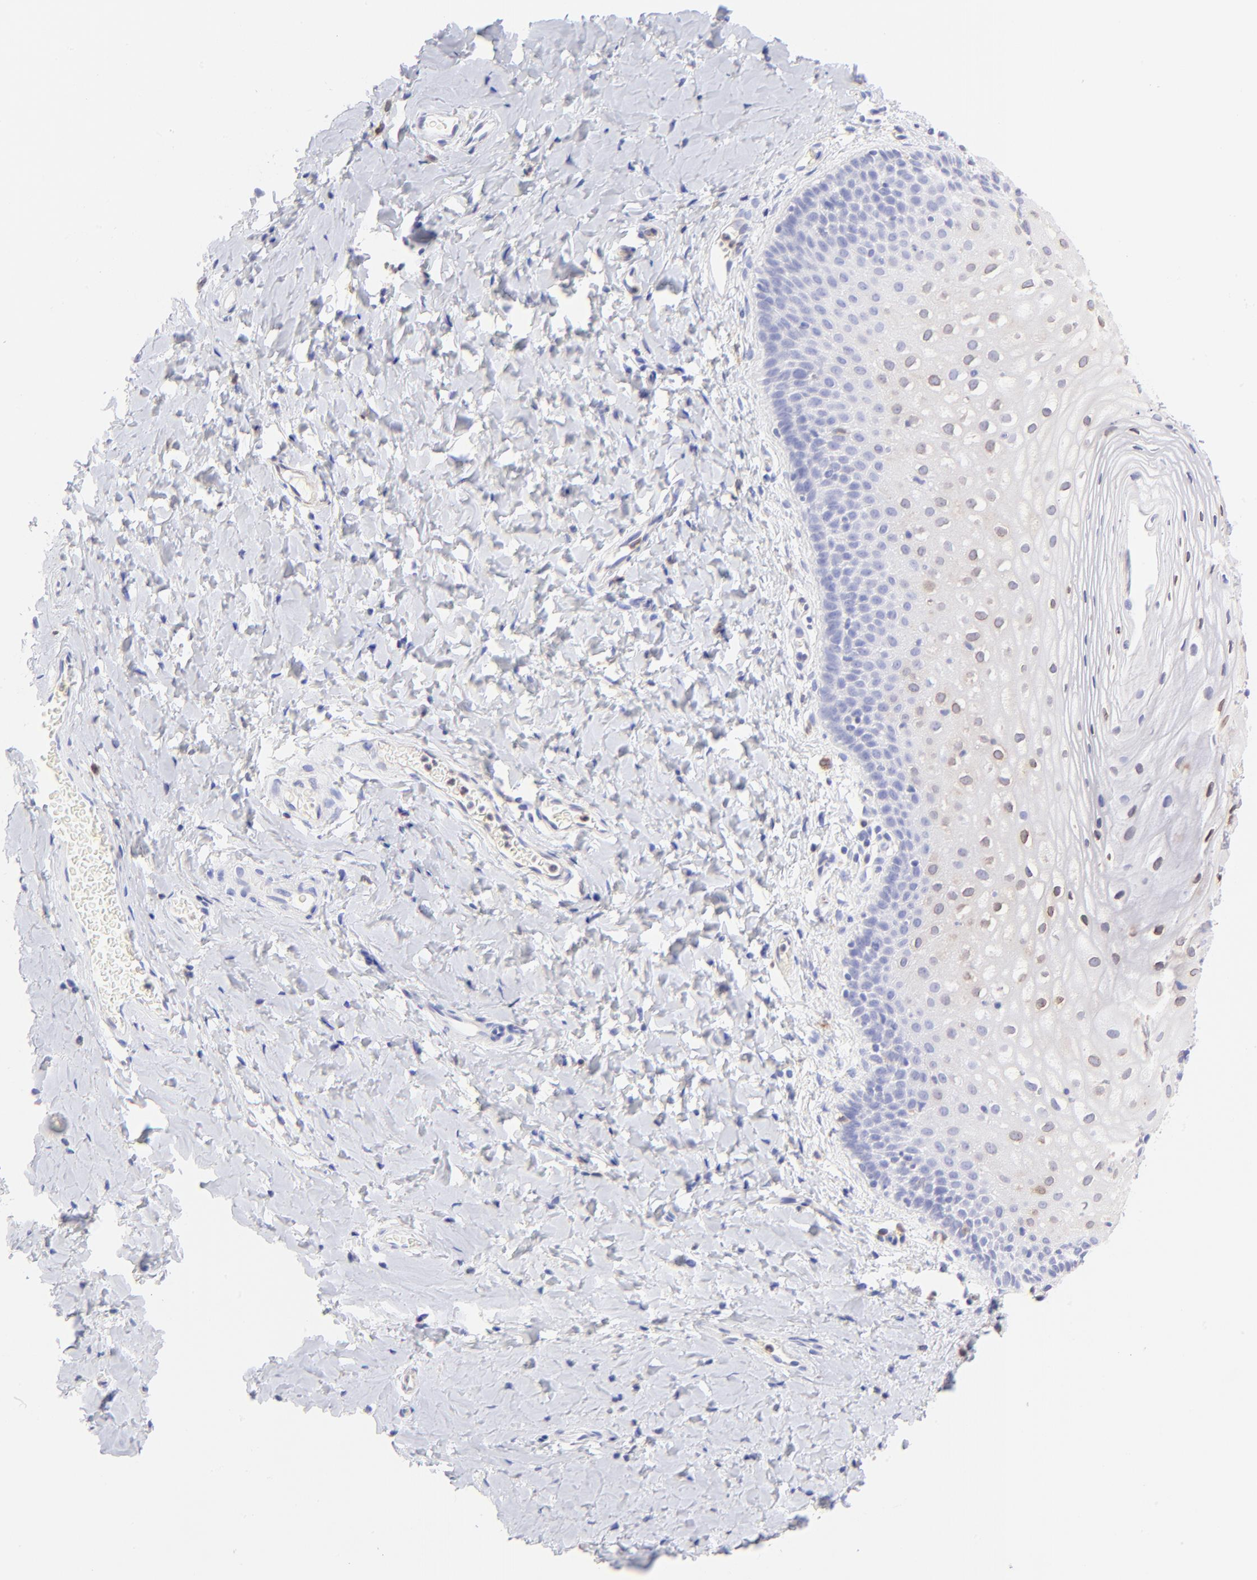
{"staining": {"intensity": "weak", "quantity": "<25%", "location": "cytoplasmic/membranous"}, "tissue": "vagina", "cell_type": "Squamous epithelial cells", "image_type": "normal", "snomed": [{"axis": "morphology", "description": "Normal tissue, NOS"}, {"axis": "topography", "description": "Vagina"}], "caption": "Photomicrograph shows no significant protein positivity in squamous epithelial cells of benign vagina. The staining is performed using DAB brown chromogen with nuclei counter-stained in using hematoxylin.", "gene": "IRAG2", "patient": {"sex": "female", "age": 55}}